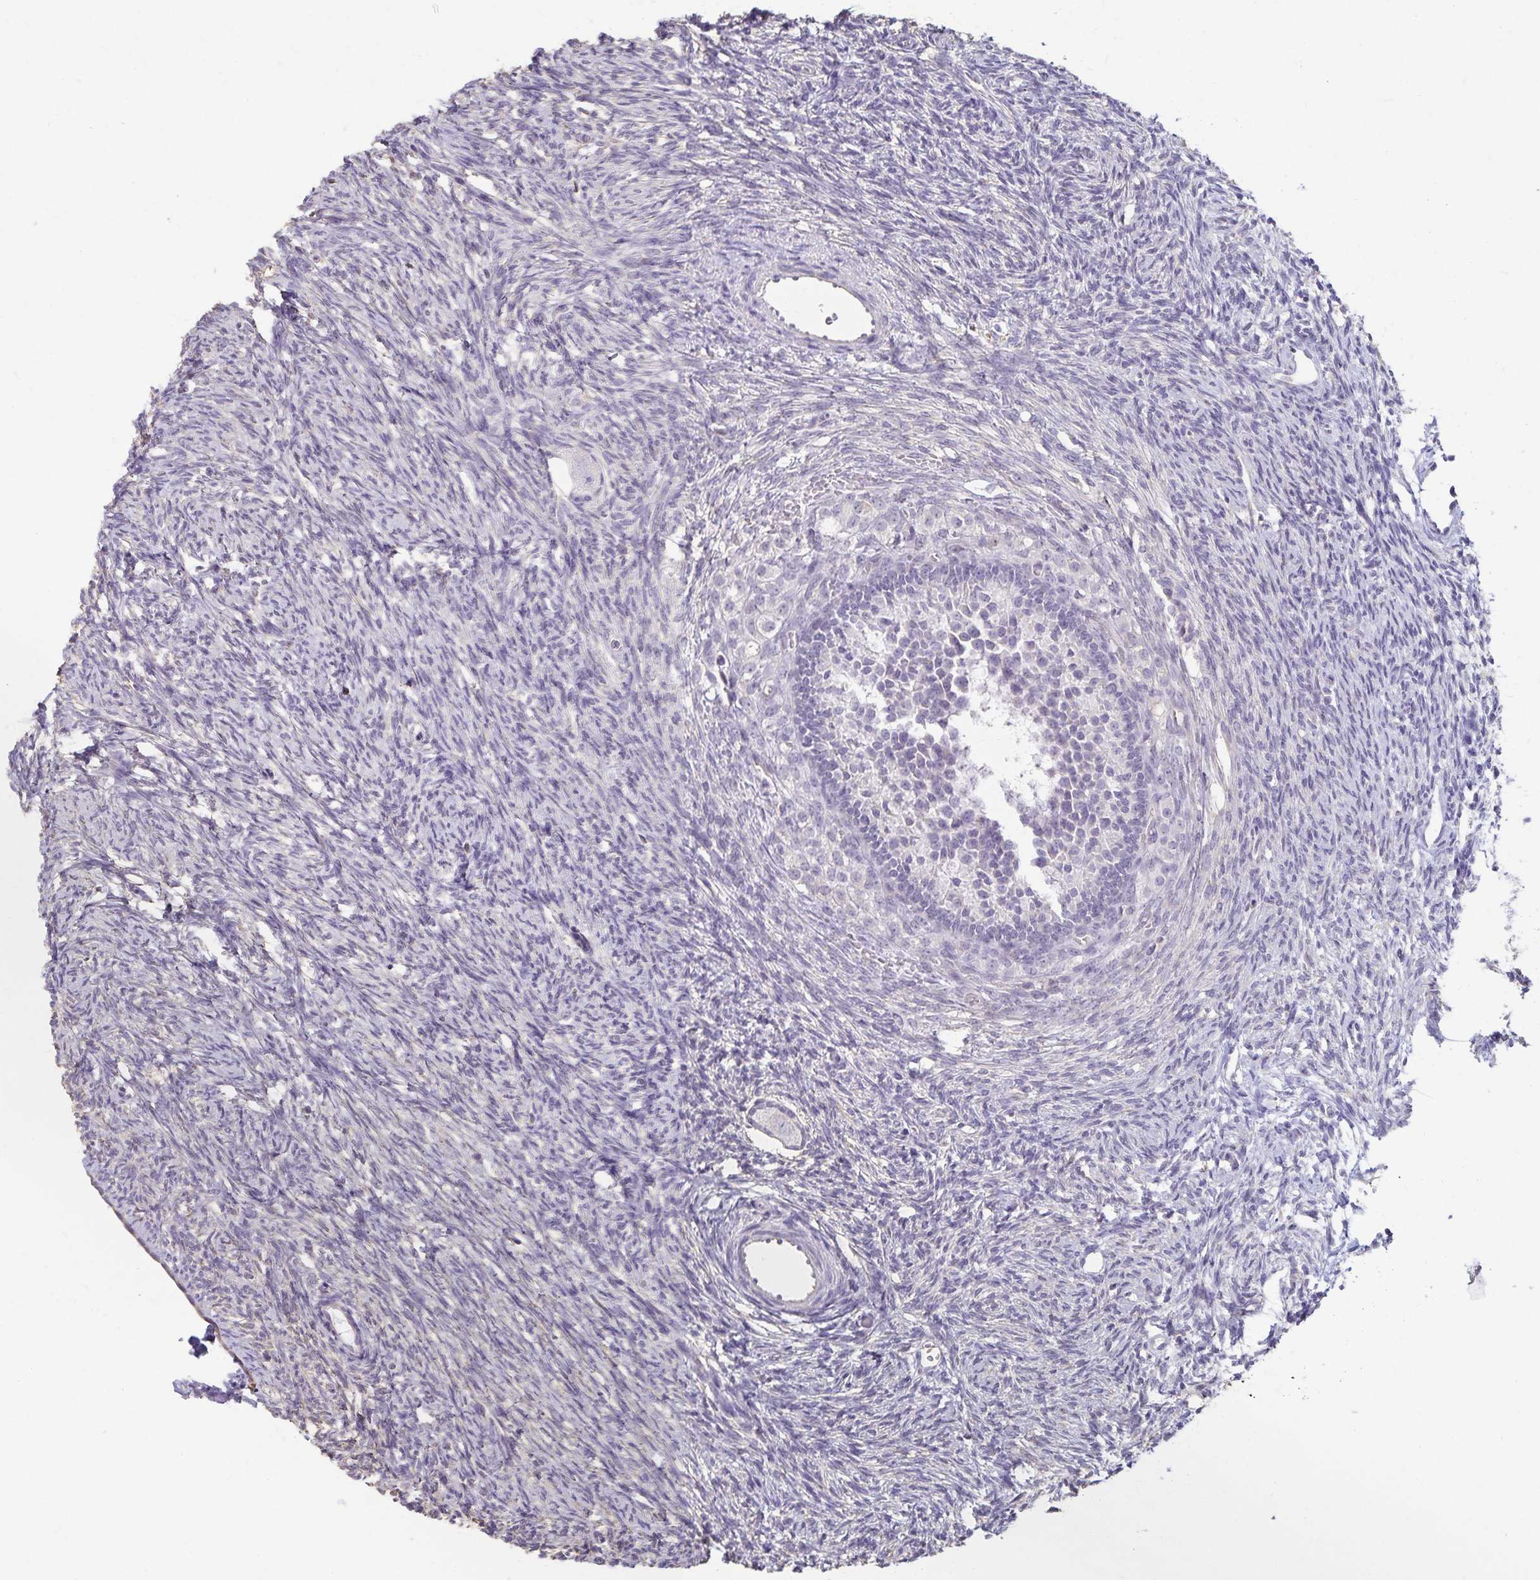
{"staining": {"intensity": "negative", "quantity": "none", "location": "none"}, "tissue": "ovary", "cell_type": "Follicle cells", "image_type": "normal", "snomed": [{"axis": "morphology", "description": "Normal tissue, NOS"}, {"axis": "topography", "description": "Ovary"}], "caption": "Immunohistochemical staining of unremarkable ovary displays no significant expression in follicle cells.", "gene": "KISS1", "patient": {"sex": "female", "age": 33}}